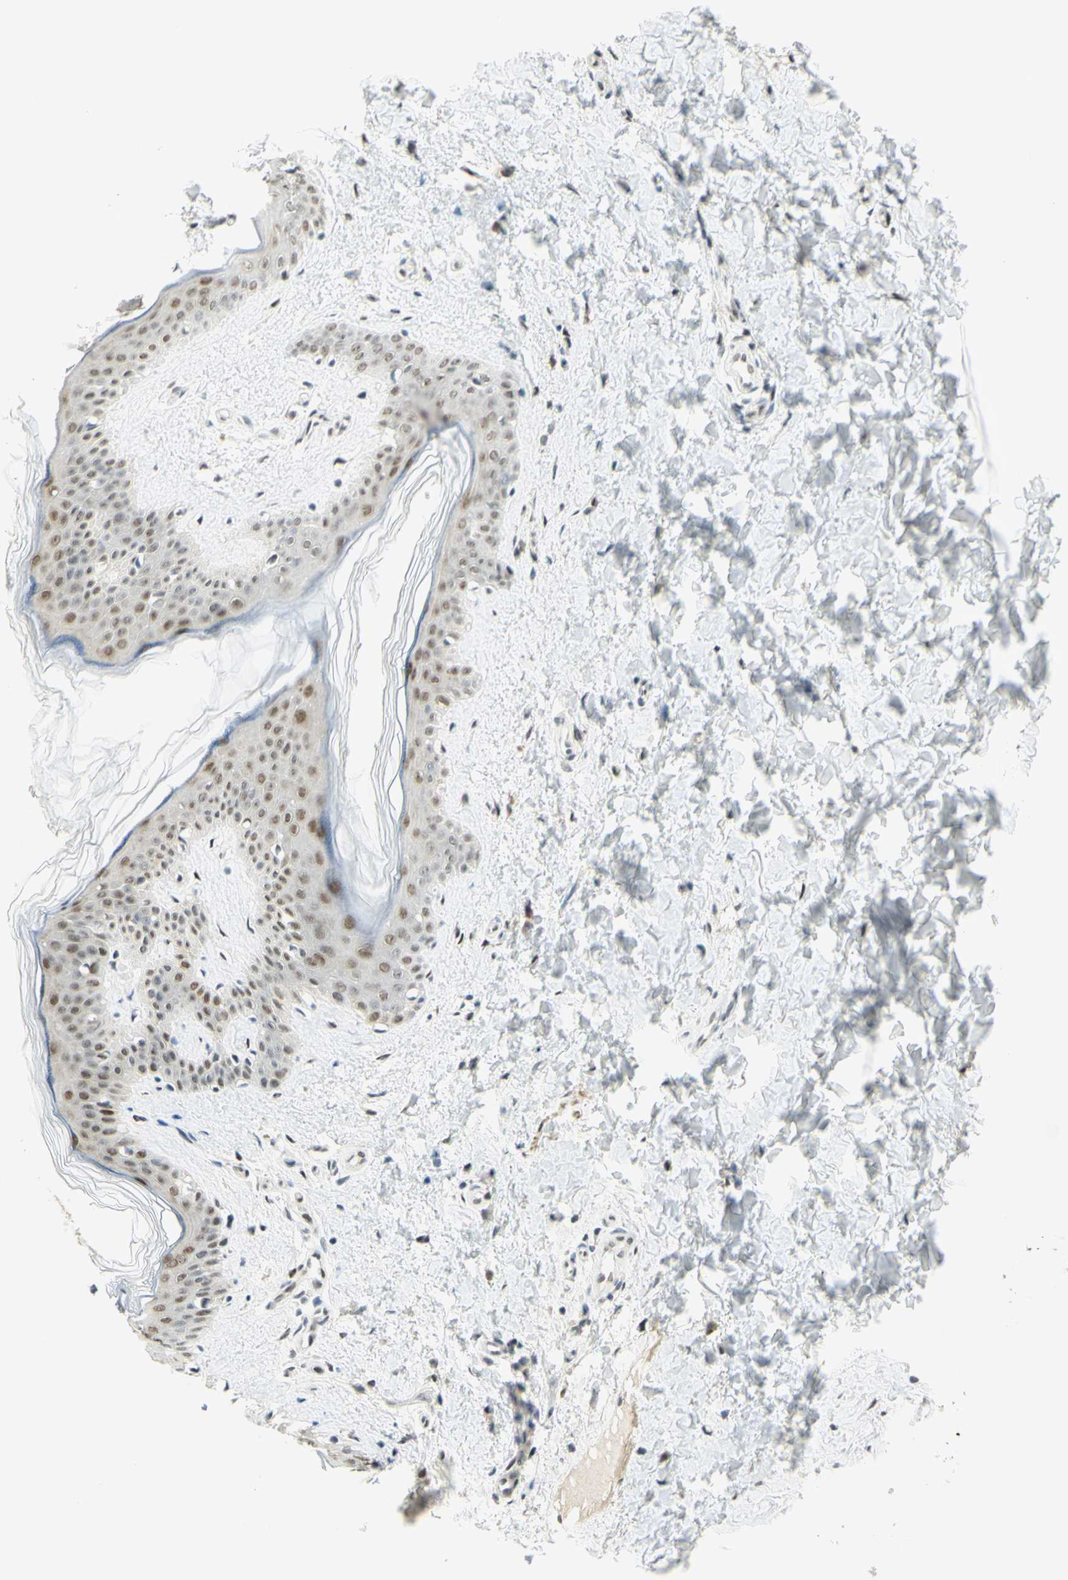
{"staining": {"intensity": "weak", "quantity": "25%-75%", "location": "cytoplasmic/membranous"}, "tissue": "skin", "cell_type": "Fibroblasts", "image_type": "normal", "snomed": [{"axis": "morphology", "description": "Normal tissue, NOS"}, {"axis": "topography", "description": "Skin"}], "caption": "Fibroblasts reveal weak cytoplasmic/membranous expression in approximately 25%-75% of cells in benign skin. (DAB (3,3'-diaminobenzidine) = brown stain, brightfield microscopy at high magnification).", "gene": "DDX1", "patient": {"sex": "female", "age": 41}}